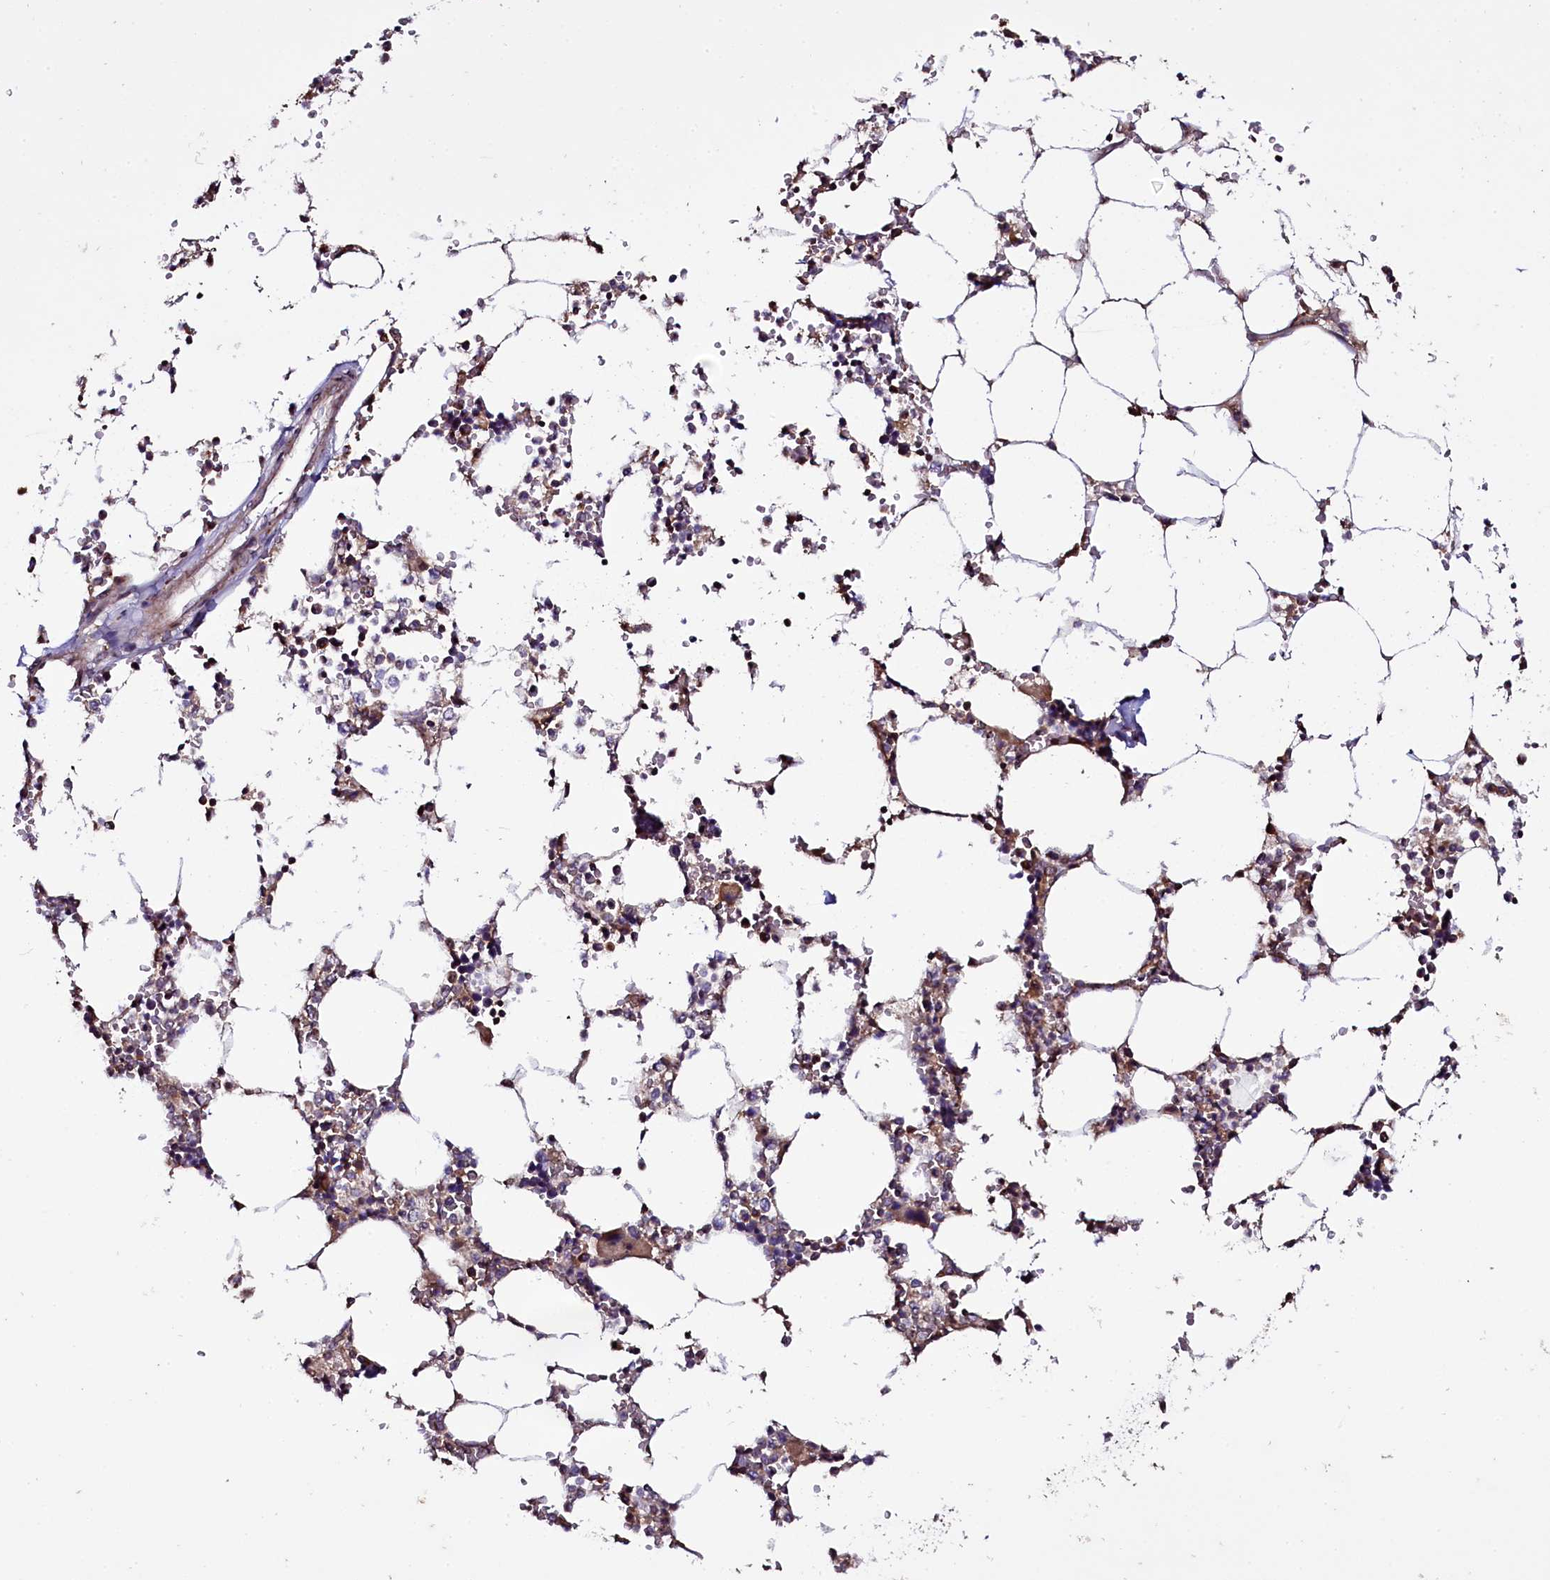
{"staining": {"intensity": "moderate", "quantity": ">75%", "location": "cytoplasmic/membranous"}, "tissue": "bone marrow", "cell_type": "Hematopoietic cells", "image_type": "normal", "snomed": [{"axis": "morphology", "description": "Normal tissue, NOS"}, {"axis": "topography", "description": "Bone marrow"}], "caption": "Immunohistochemical staining of normal bone marrow shows >75% levels of moderate cytoplasmic/membranous protein positivity in about >75% of hematopoietic cells. (DAB IHC with brightfield microscopy, high magnification).", "gene": "NAA80", "patient": {"sex": "male", "age": 64}}